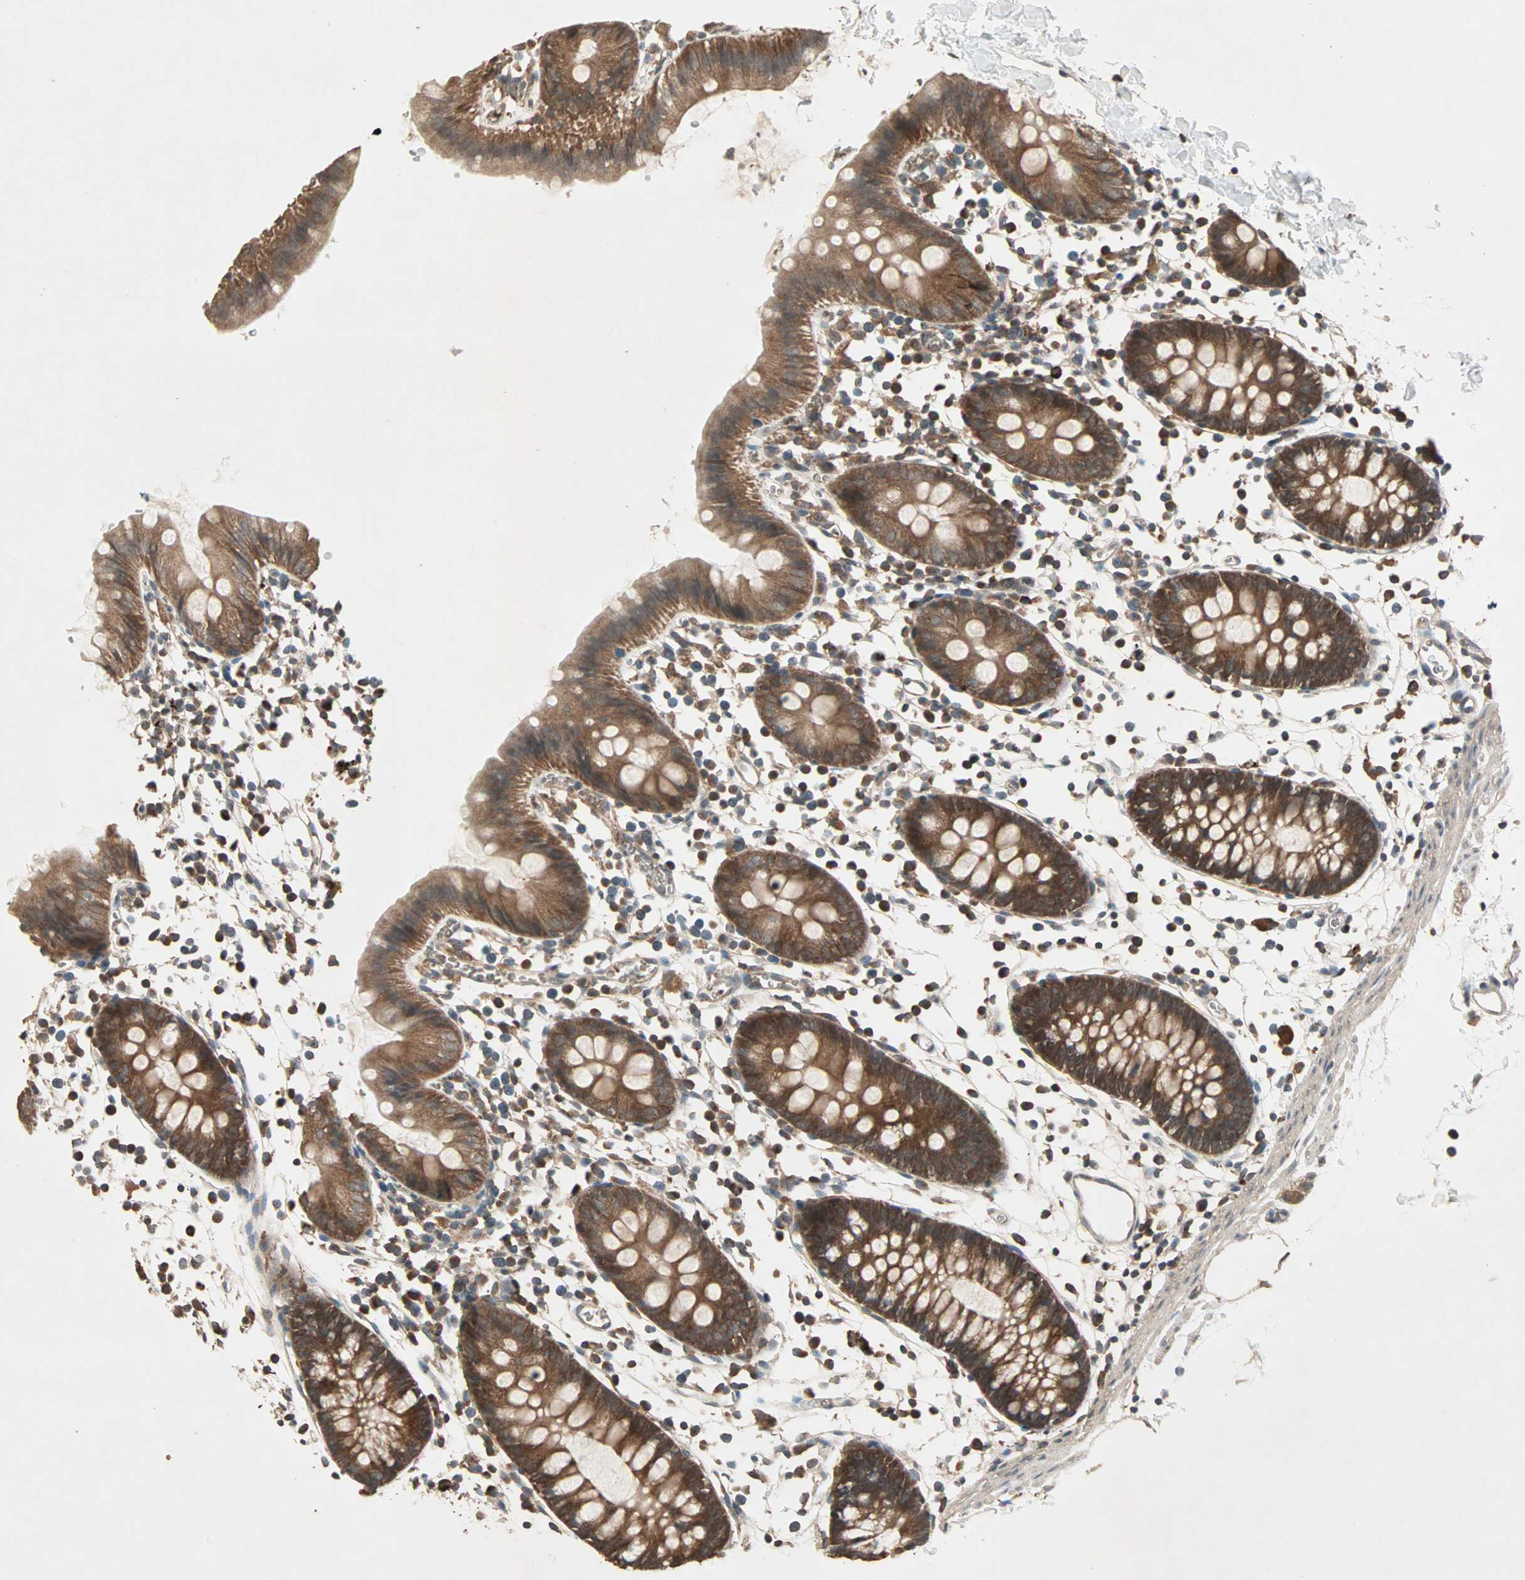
{"staining": {"intensity": "moderate", "quantity": ">75%", "location": "cytoplasmic/membranous"}, "tissue": "colon", "cell_type": "Endothelial cells", "image_type": "normal", "snomed": [{"axis": "morphology", "description": "Normal tissue, NOS"}, {"axis": "topography", "description": "Colon"}], "caption": "Endothelial cells demonstrate medium levels of moderate cytoplasmic/membranous positivity in approximately >75% of cells in benign colon.", "gene": "UBAC1", "patient": {"sex": "male", "age": 14}}